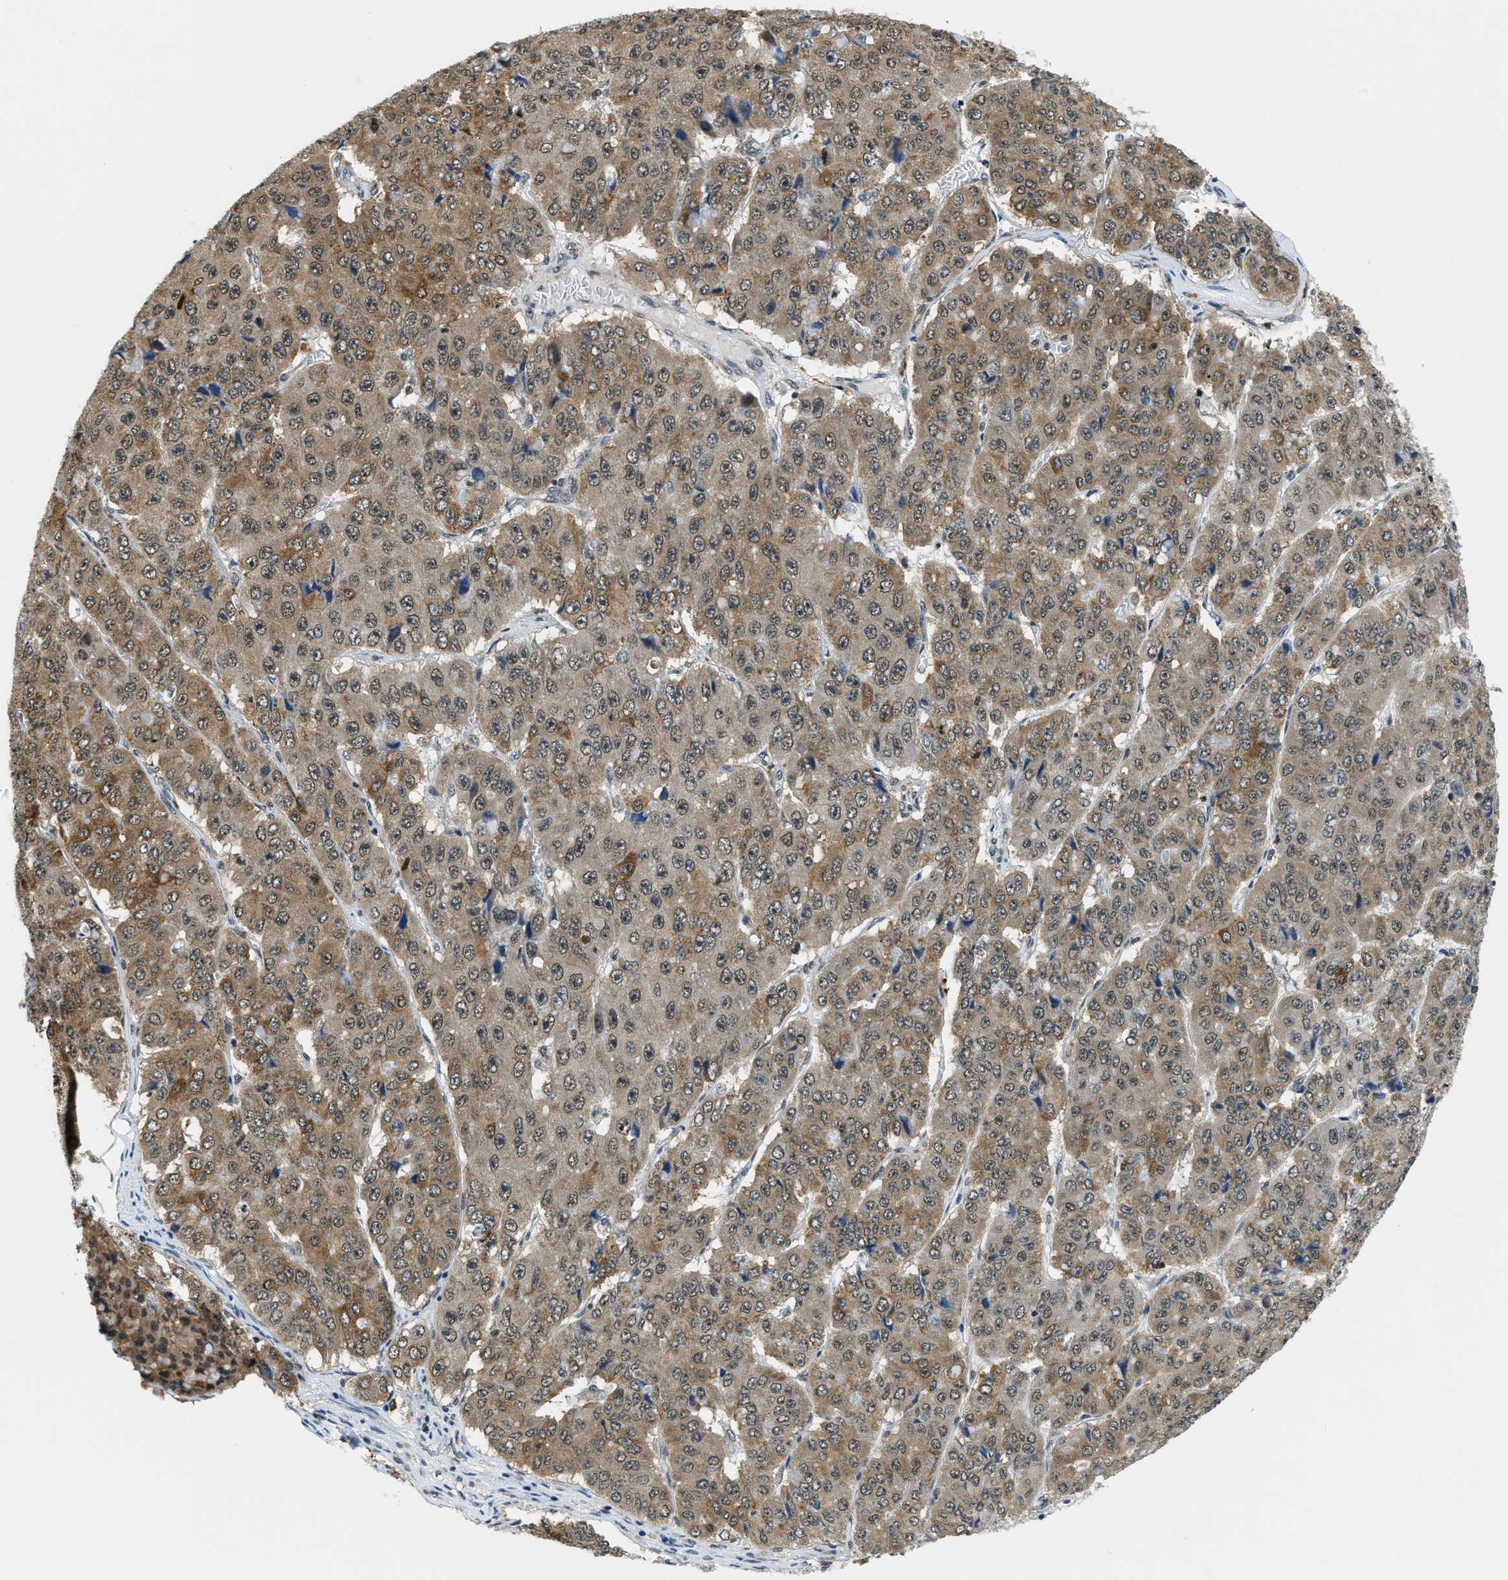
{"staining": {"intensity": "moderate", "quantity": ">75%", "location": "cytoplasmic/membranous"}, "tissue": "pancreatic cancer", "cell_type": "Tumor cells", "image_type": "cancer", "snomed": [{"axis": "morphology", "description": "Adenocarcinoma, NOS"}, {"axis": "topography", "description": "Pancreas"}], "caption": "Brown immunohistochemical staining in adenocarcinoma (pancreatic) reveals moderate cytoplasmic/membranous expression in about >75% of tumor cells.", "gene": "RAB11FIP1", "patient": {"sex": "male", "age": 50}}